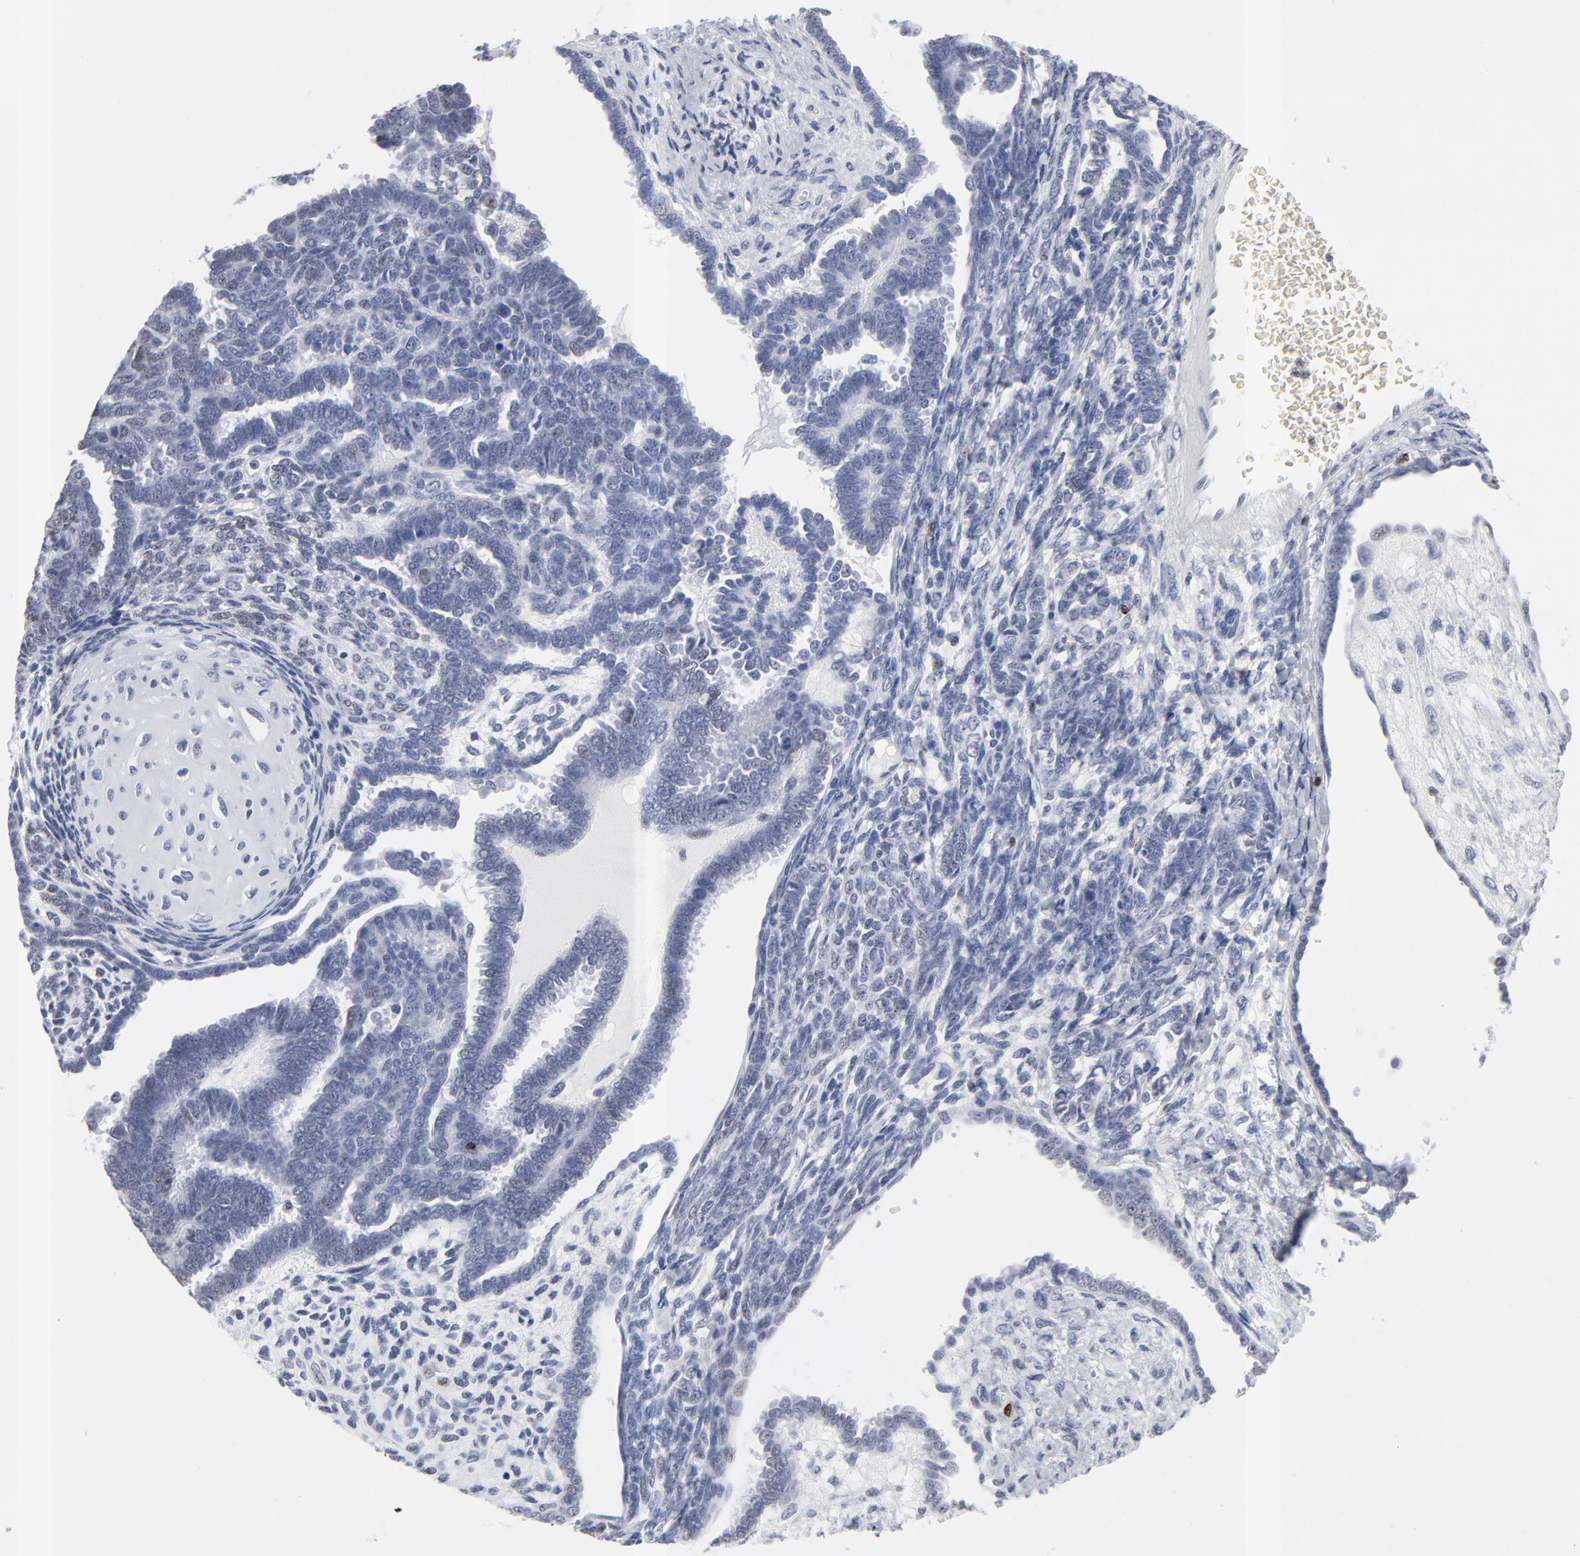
{"staining": {"intensity": "negative", "quantity": "none", "location": "none"}, "tissue": "endometrial cancer", "cell_type": "Tumor cells", "image_type": "cancer", "snomed": [{"axis": "morphology", "description": "Neoplasm, malignant, NOS"}, {"axis": "topography", "description": "Endometrium"}], "caption": "High magnification brightfield microscopy of neoplasm (malignant) (endometrial) stained with DAB (brown) and counterstained with hematoxylin (blue): tumor cells show no significant staining.", "gene": "CD2", "patient": {"sex": "female", "age": 74}}